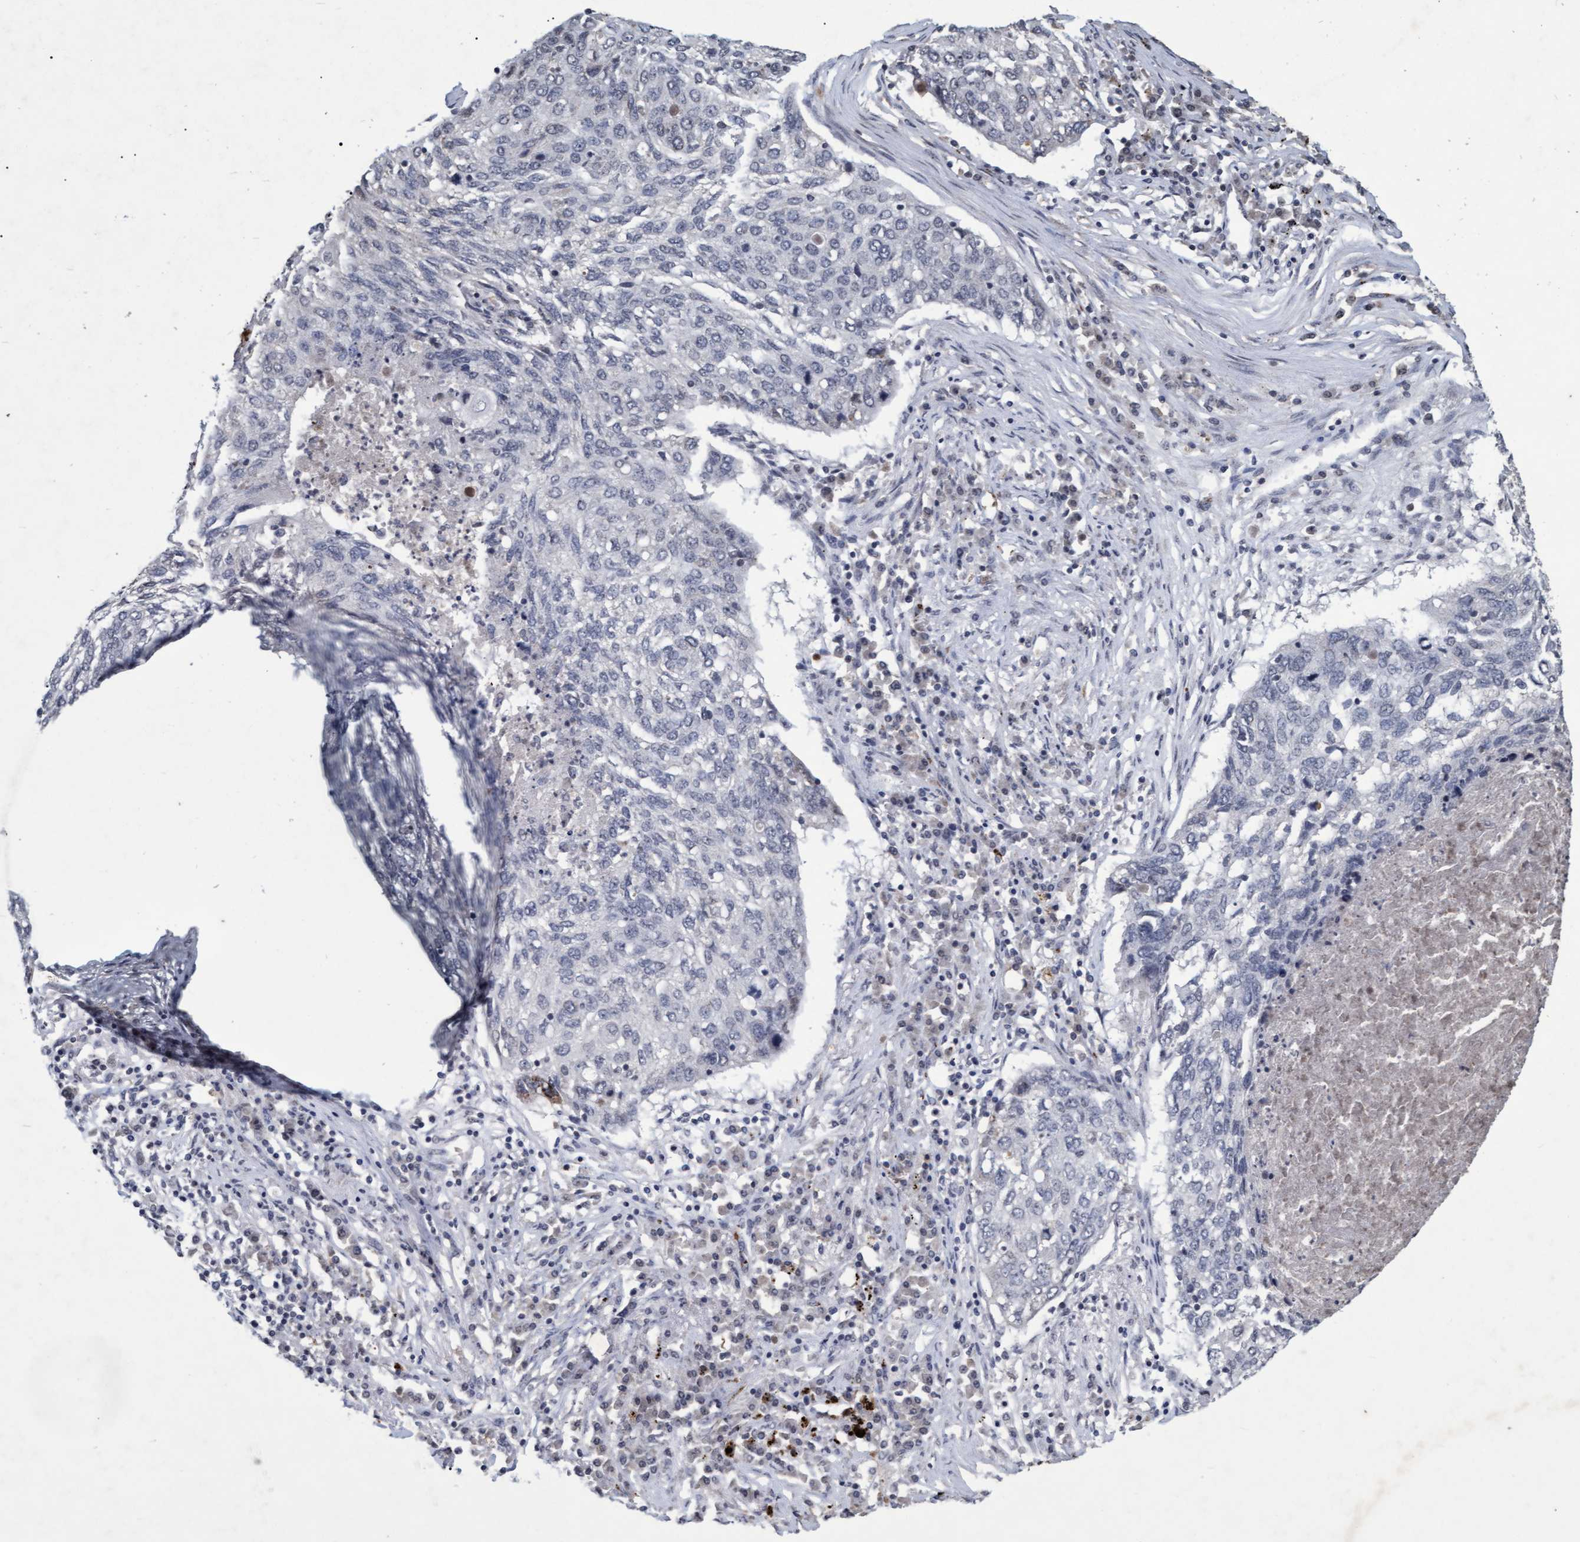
{"staining": {"intensity": "negative", "quantity": "none", "location": "none"}, "tissue": "lung cancer", "cell_type": "Tumor cells", "image_type": "cancer", "snomed": [{"axis": "morphology", "description": "Squamous cell carcinoma, NOS"}, {"axis": "topography", "description": "Lung"}], "caption": "This is an immunohistochemistry (IHC) histopathology image of lung squamous cell carcinoma. There is no staining in tumor cells.", "gene": "GALC", "patient": {"sex": "female", "age": 63}}